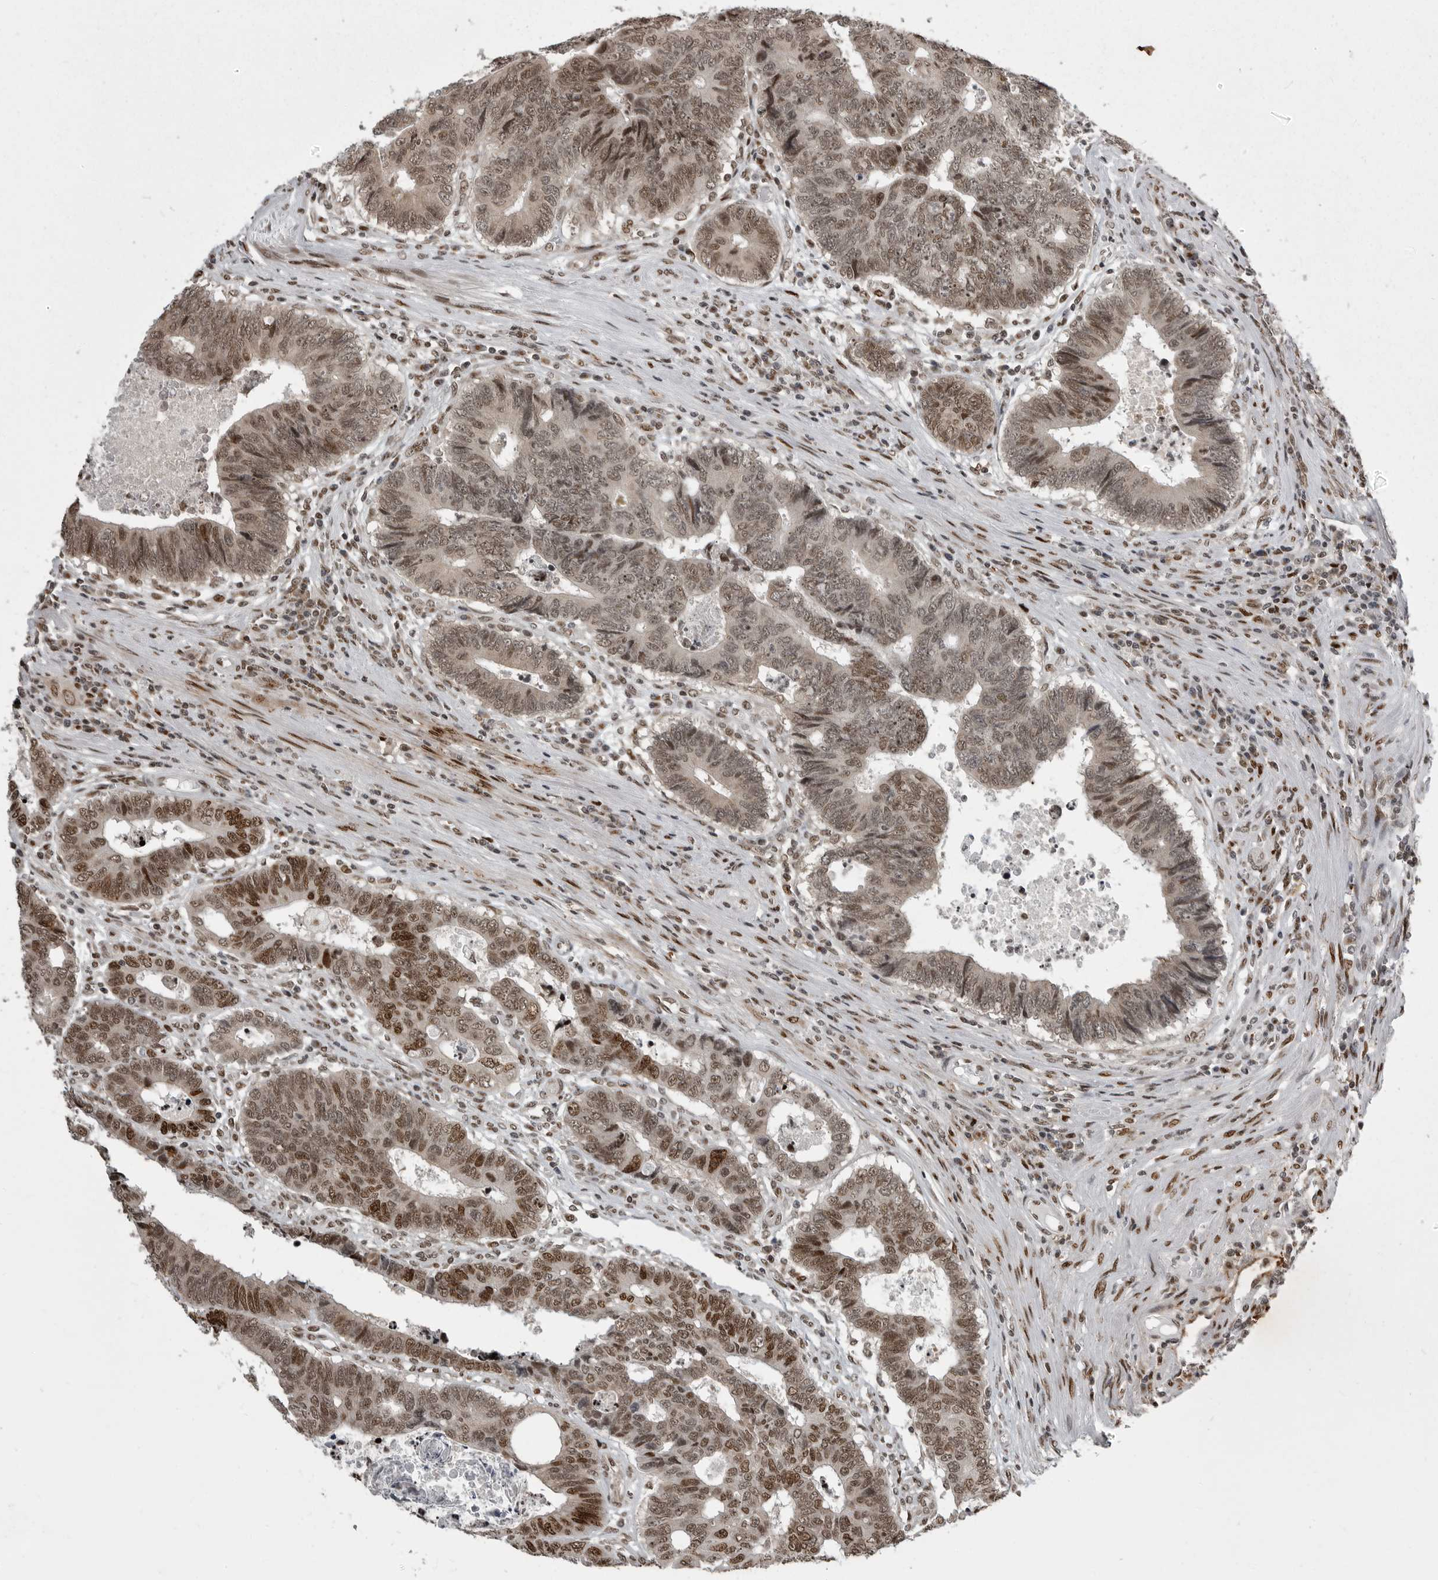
{"staining": {"intensity": "strong", "quantity": "25%-75%", "location": "nuclear"}, "tissue": "colorectal cancer", "cell_type": "Tumor cells", "image_type": "cancer", "snomed": [{"axis": "morphology", "description": "Adenocarcinoma, NOS"}, {"axis": "topography", "description": "Rectum"}], "caption": "DAB immunohistochemical staining of human colorectal cancer displays strong nuclear protein expression in about 25%-75% of tumor cells.", "gene": "YAF2", "patient": {"sex": "male", "age": 84}}